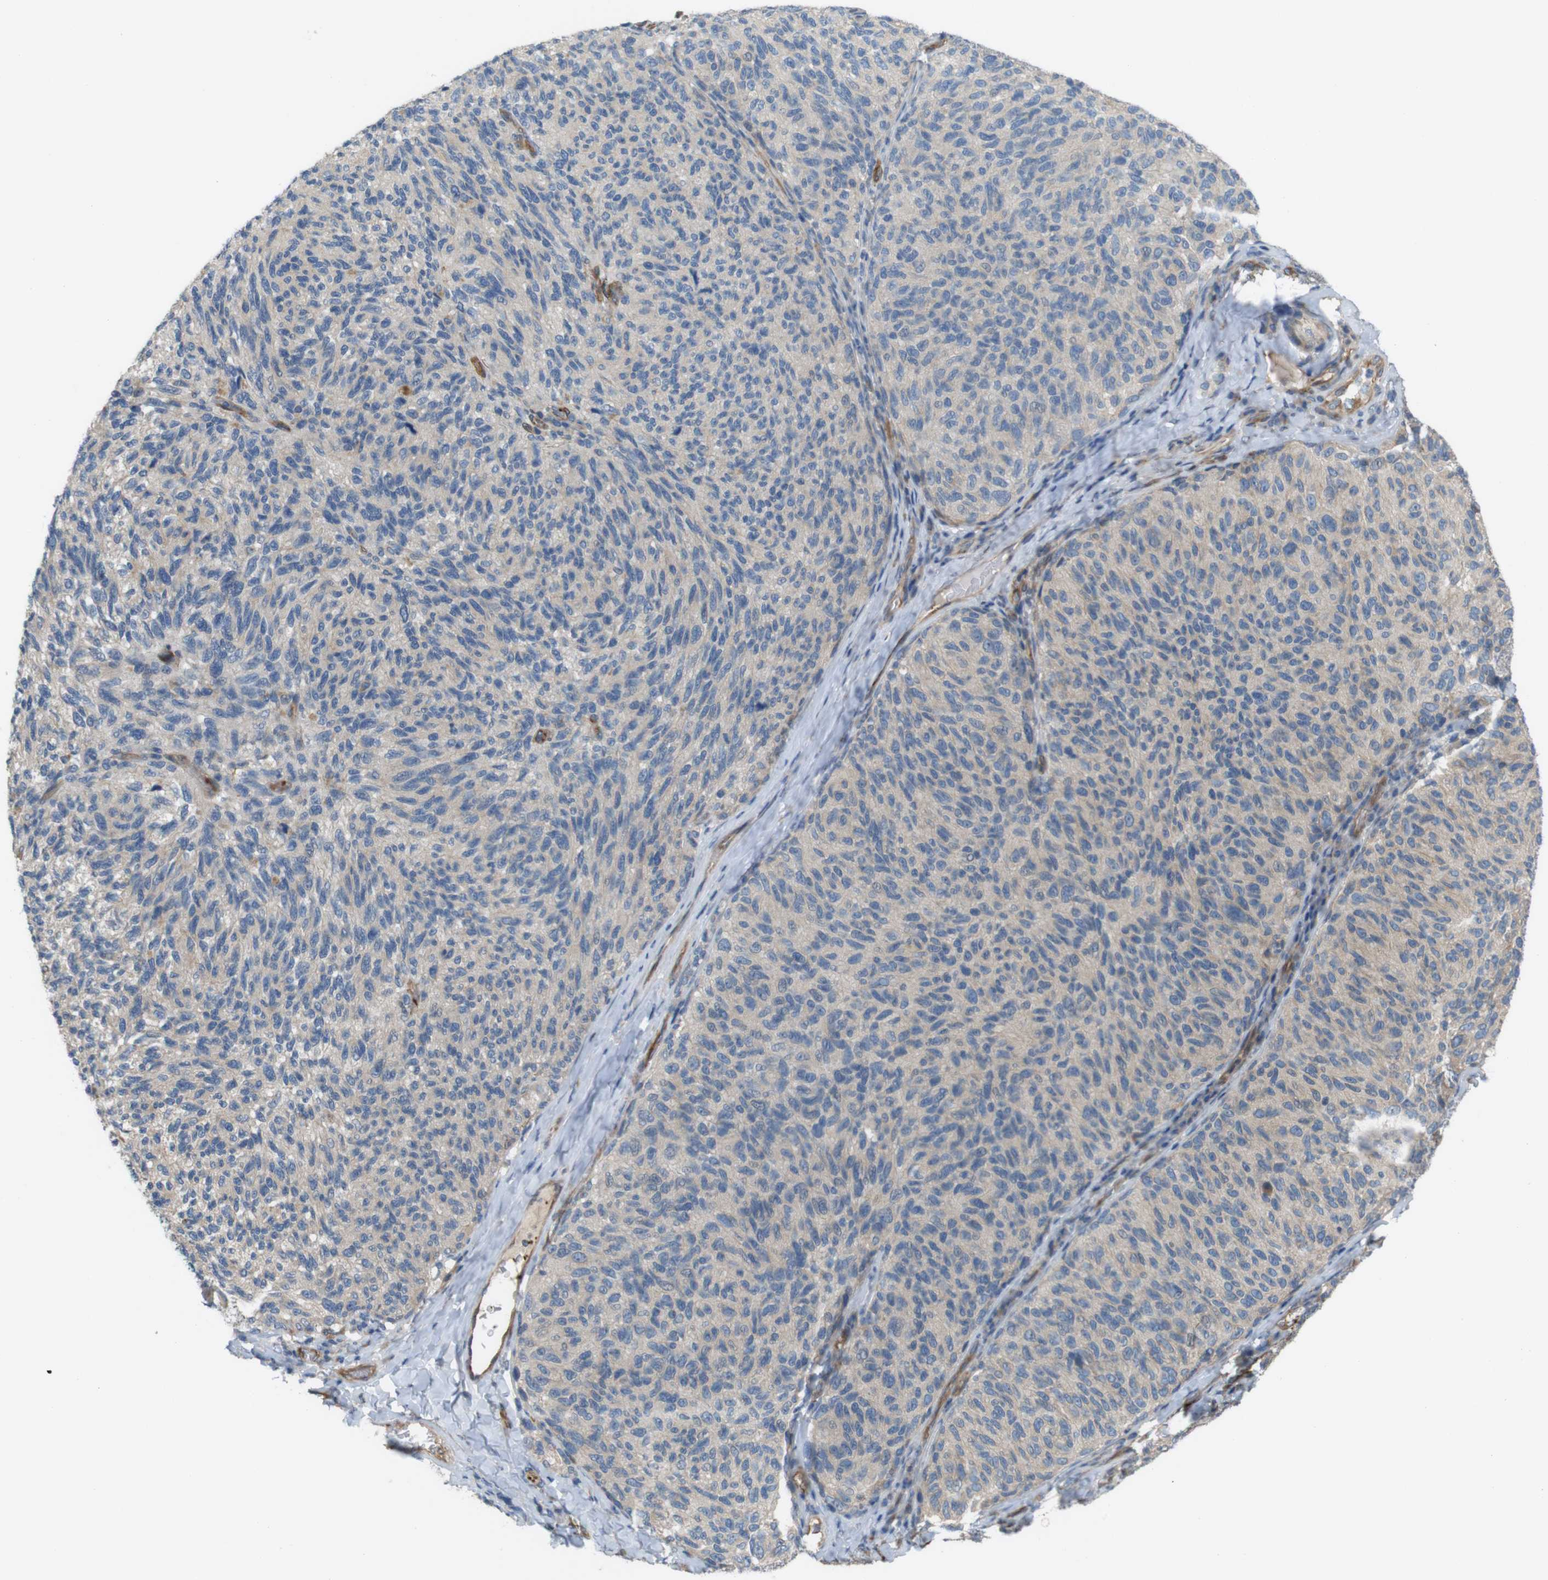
{"staining": {"intensity": "weak", "quantity": ">75%", "location": "cytoplasmic/membranous"}, "tissue": "melanoma", "cell_type": "Tumor cells", "image_type": "cancer", "snomed": [{"axis": "morphology", "description": "Malignant melanoma, NOS"}, {"axis": "topography", "description": "Skin"}], "caption": "The image reveals staining of malignant melanoma, revealing weak cytoplasmic/membranous protein staining (brown color) within tumor cells.", "gene": "BVES", "patient": {"sex": "female", "age": 73}}